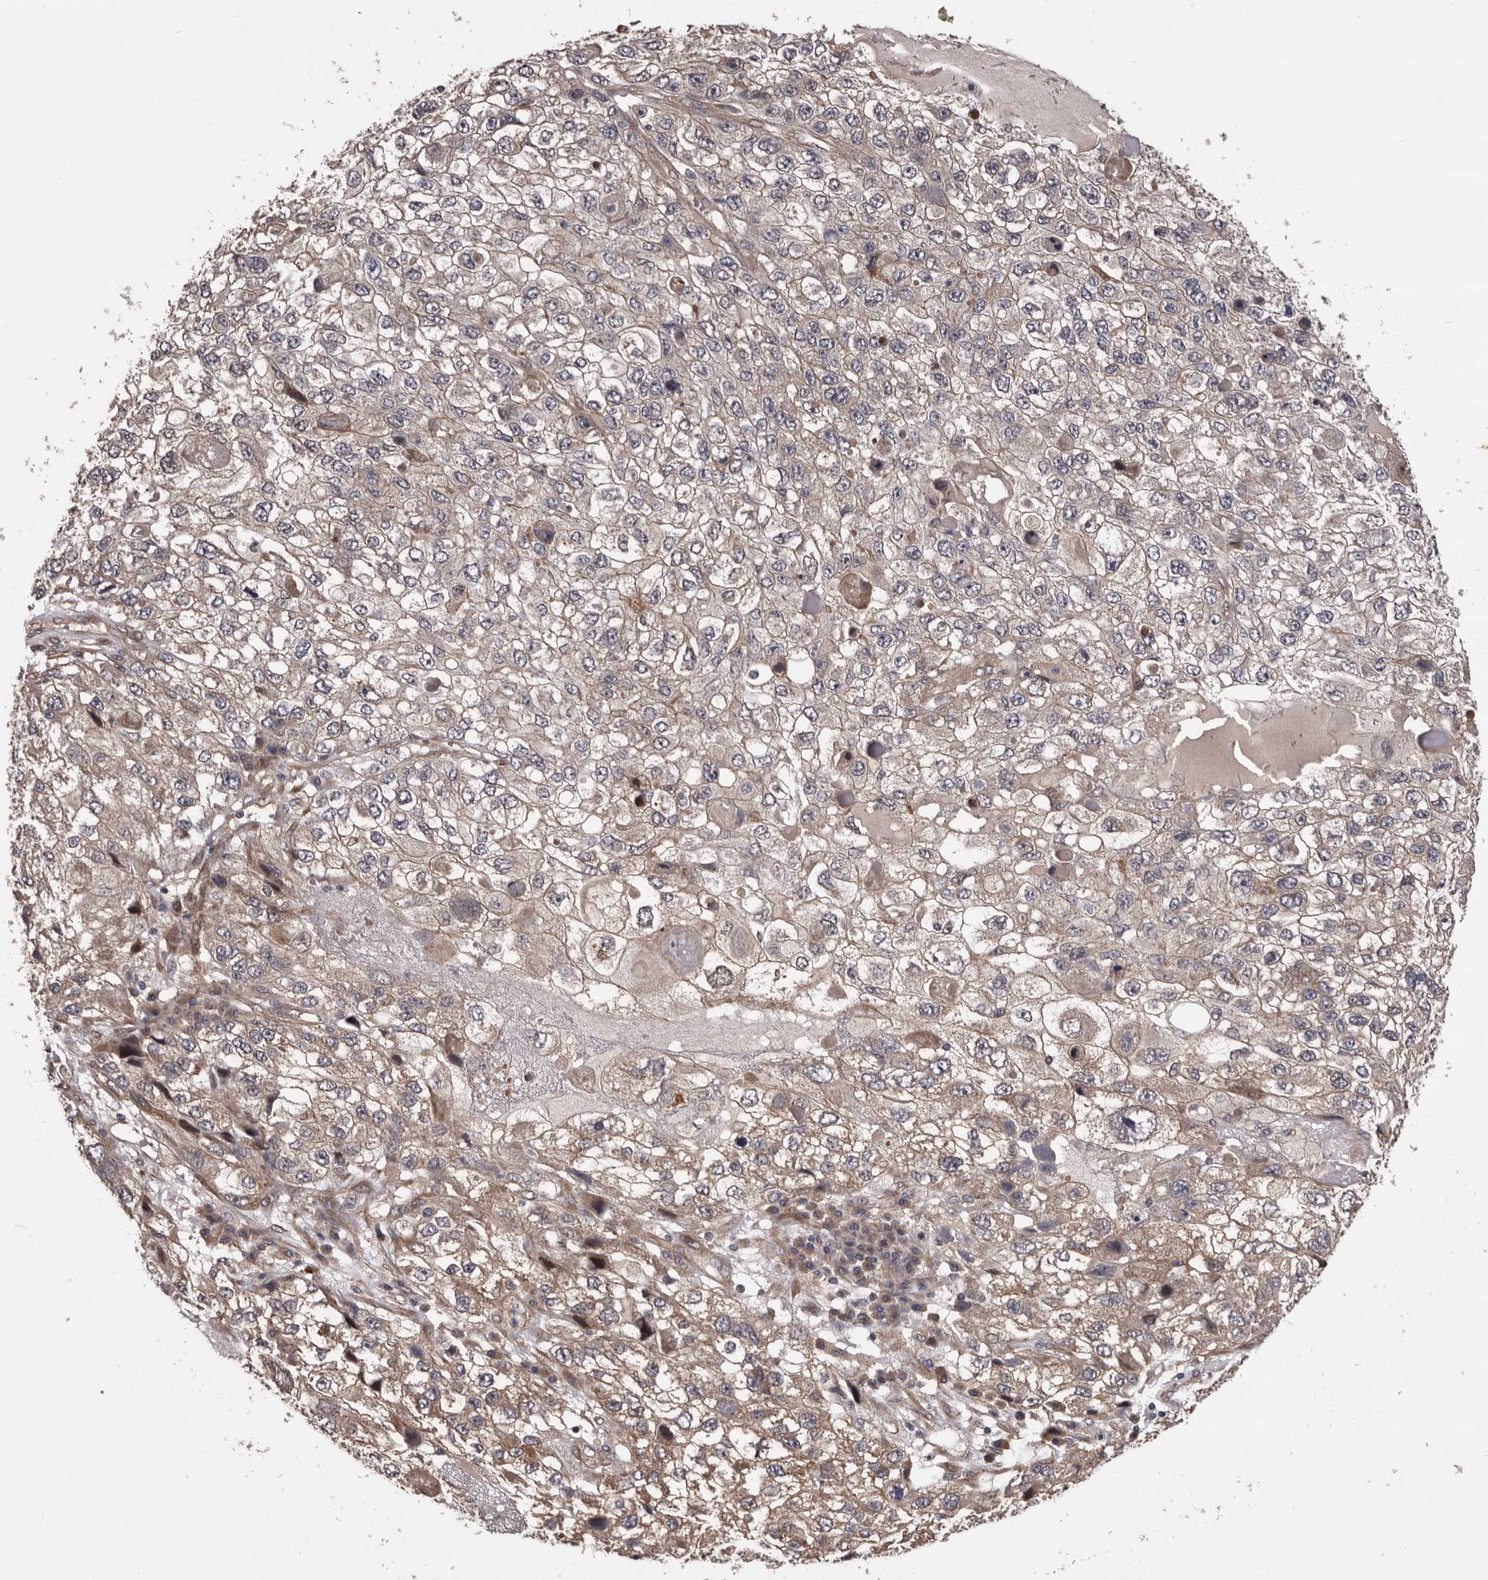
{"staining": {"intensity": "weak", "quantity": "<25%", "location": "cytoplasmic/membranous"}, "tissue": "endometrial cancer", "cell_type": "Tumor cells", "image_type": "cancer", "snomed": [{"axis": "morphology", "description": "Adenocarcinoma, NOS"}, {"axis": "topography", "description": "Endometrium"}], "caption": "Photomicrograph shows no protein expression in tumor cells of endometrial adenocarcinoma tissue. Brightfield microscopy of immunohistochemistry stained with DAB (brown) and hematoxylin (blue), captured at high magnification.", "gene": "PRKD1", "patient": {"sex": "female", "age": 49}}